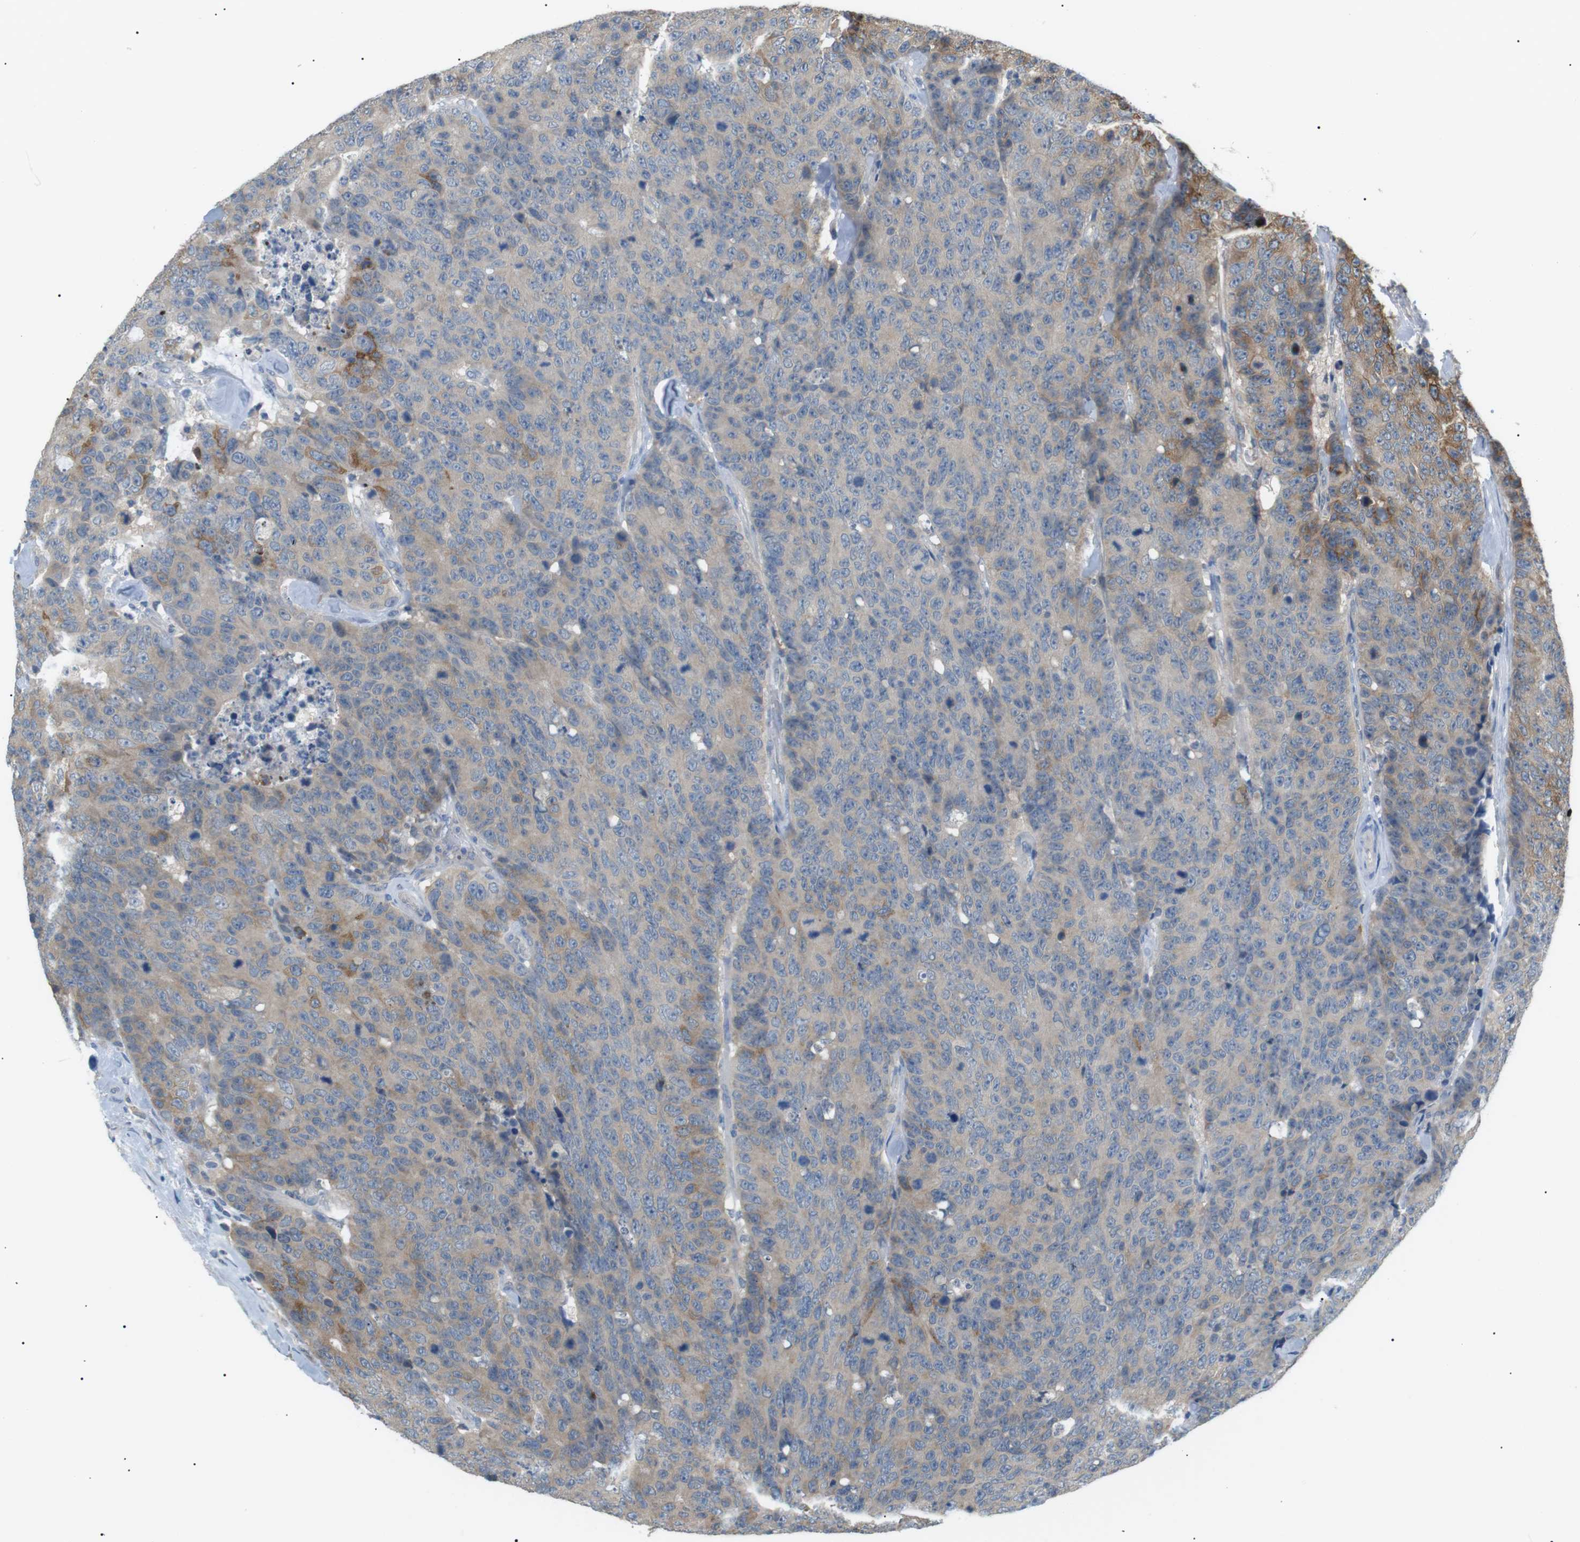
{"staining": {"intensity": "weak", "quantity": "25%-75%", "location": "cytoplasmic/membranous"}, "tissue": "colorectal cancer", "cell_type": "Tumor cells", "image_type": "cancer", "snomed": [{"axis": "morphology", "description": "Adenocarcinoma, NOS"}, {"axis": "topography", "description": "Colon"}], "caption": "Colorectal cancer stained with DAB IHC demonstrates low levels of weak cytoplasmic/membranous staining in approximately 25%-75% of tumor cells.", "gene": "CDH26", "patient": {"sex": "female", "age": 86}}